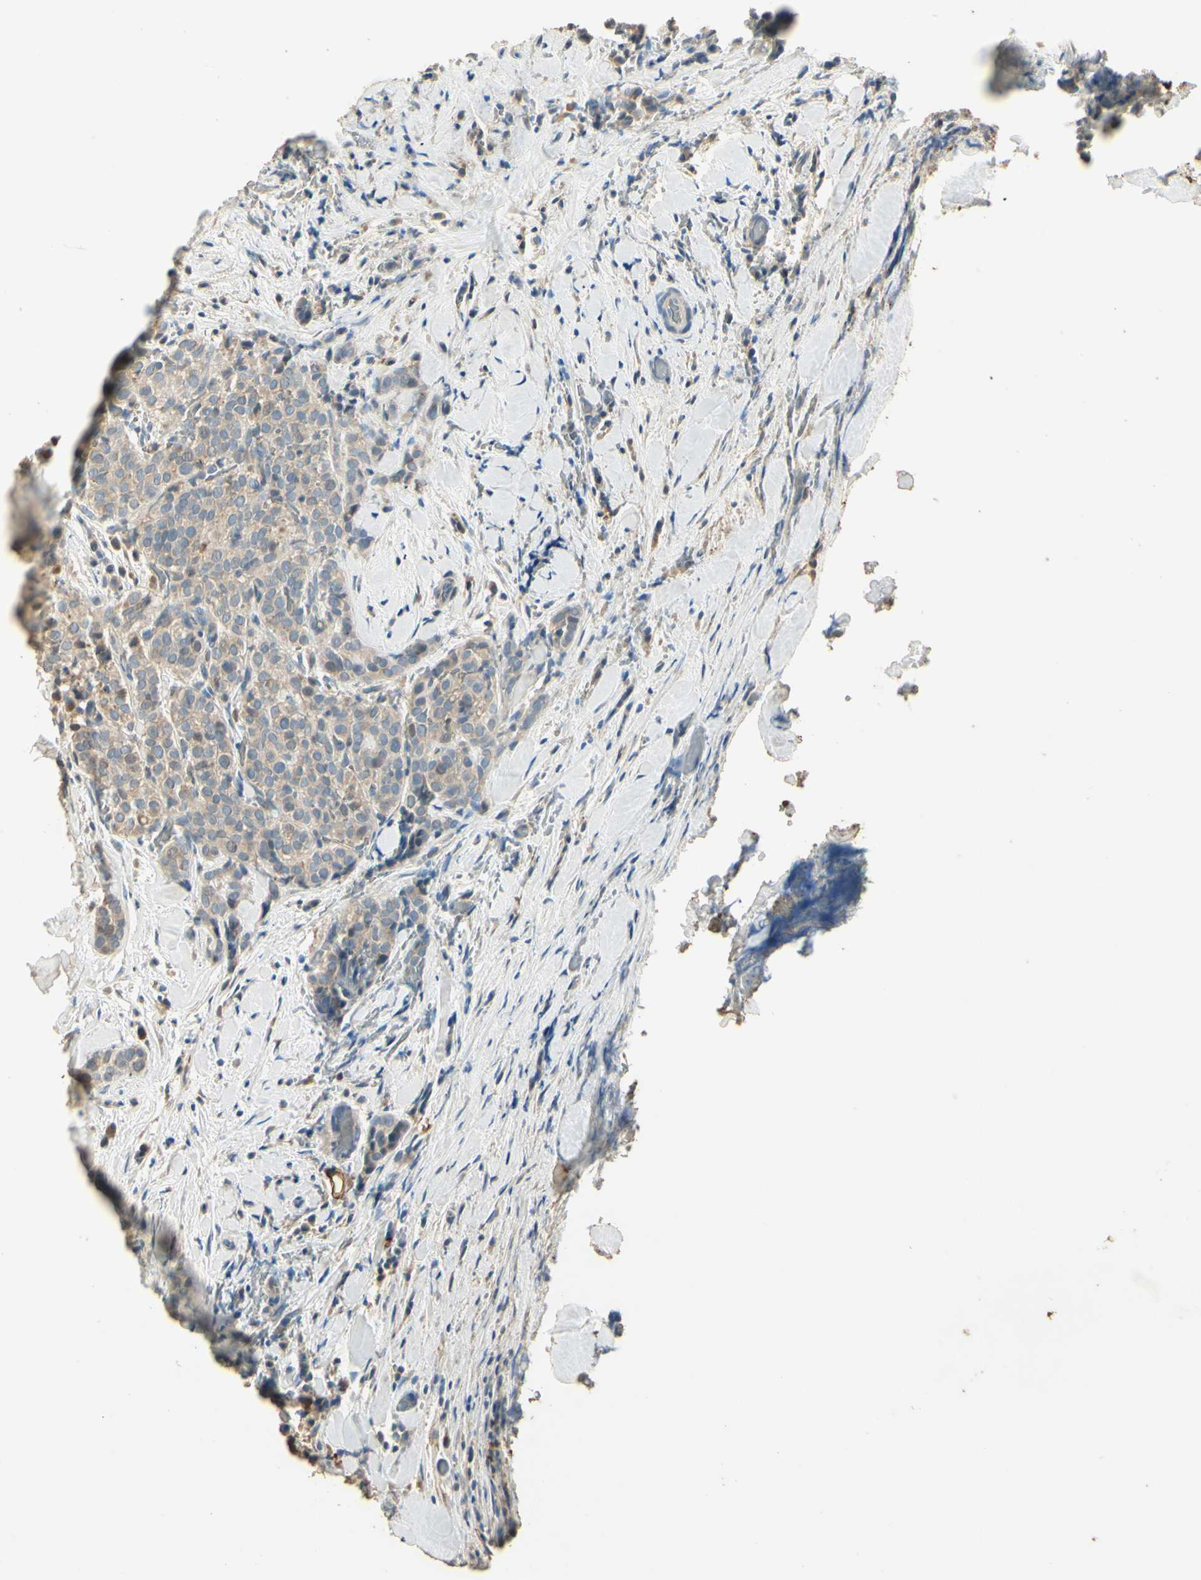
{"staining": {"intensity": "negative", "quantity": "none", "location": "none"}, "tissue": "thyroid cancer", "cell_type": "Tumor cells", "image_type": "cancer", "snomed": [{"axis": "morphology", "description": "Normal tissue, NOS"}, {"axis": "morphology", "description": "Papillary adenocarcinoma, NOS"}, {"axis": "topography", "description": "Thyroid gland"}], "caption": "Immunohistochemical staining of human thyroid cancer exhibits no significant positivity in tumor cells.", "gene": "ARHGEF17", "patient": {"sex": "female", "age": 30}}